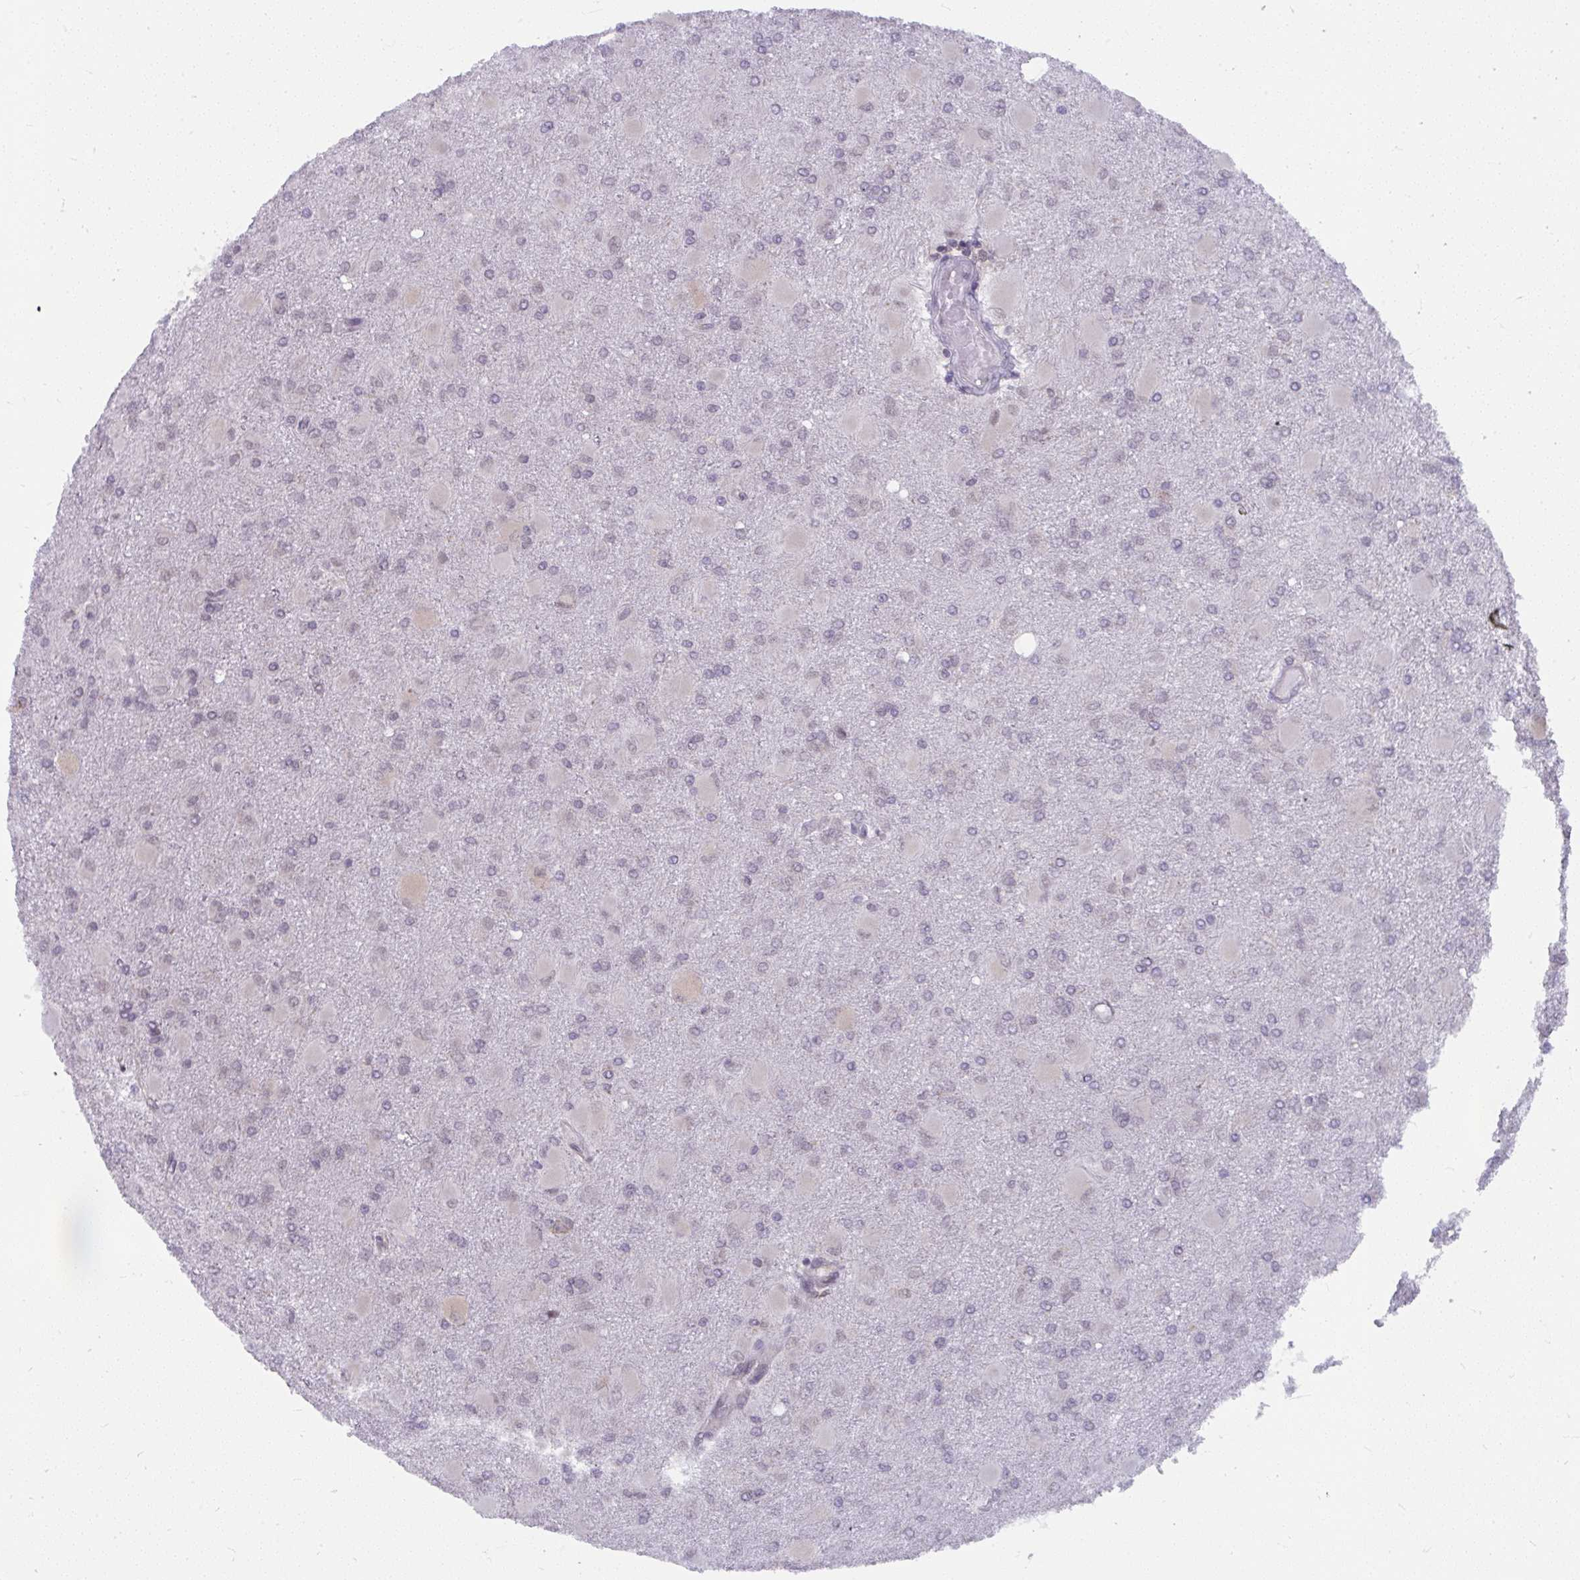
{"staining": {"intensity": "weak", "quantity": "<25%", "location": "nuclear"}, "tissue": "glioma", "cell_type": "Tumor cells", "image_type": "cancer", "snomed": [{"axis": "morphology", "description": "Glioma, malignant, High grade"}, {"axis": "topography", "description": "Brain"}], "caption": "Immunohistochemical staining of glioma reveals no significant positivity in tumor cells.", "gene": "NMNAT1", "patient": {"sex": "male", "age": 67}}